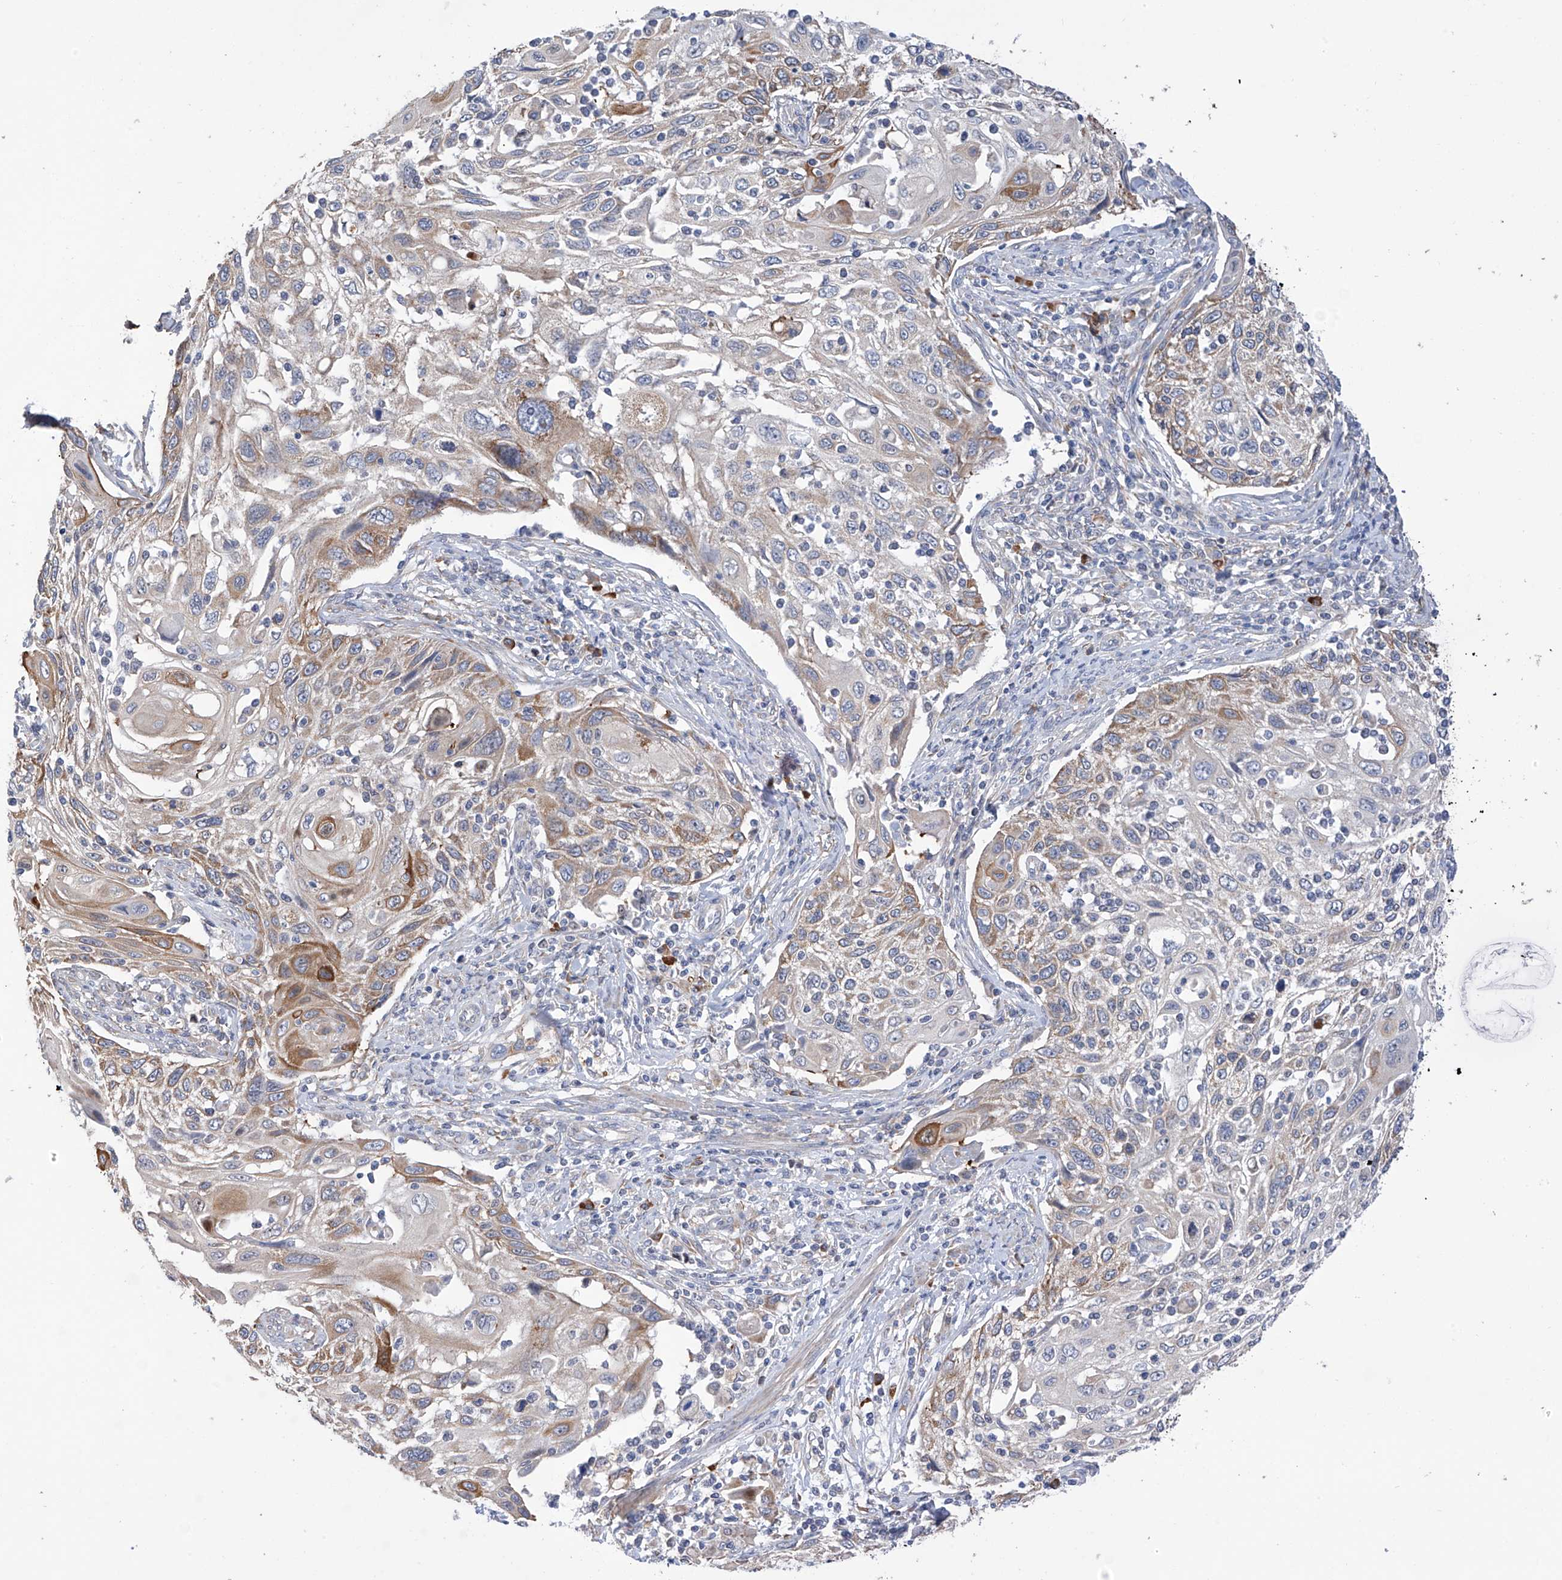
{"staining": {"intensity": "moderate", "quantity": "<25%", "location": "cytoplasmic/membranous"}, "tissue": "cervical cancer", "cell_type": "Tumor cells", "image_type": "cancer", "snomed": [{"axis": "morphology", "description": "Squamous cell carcinoma, NOS"}, {"axis": "topography", "description": "Cervix"}], "caption": "Immunohistochemical staining of squamous cell carcinoma (cervical) exhibits low levels of moderate cytoplasmic/membranous protein positivity in approximately <25% of tumor cells. The staining was performed using DAB (3,3'-diaminobenzidine), with brown indicating positive protein expression. Nuclei are stained blue with hematoxylin.", "gene": "REC8", "patient": {"sex": "female", "age": 70}}